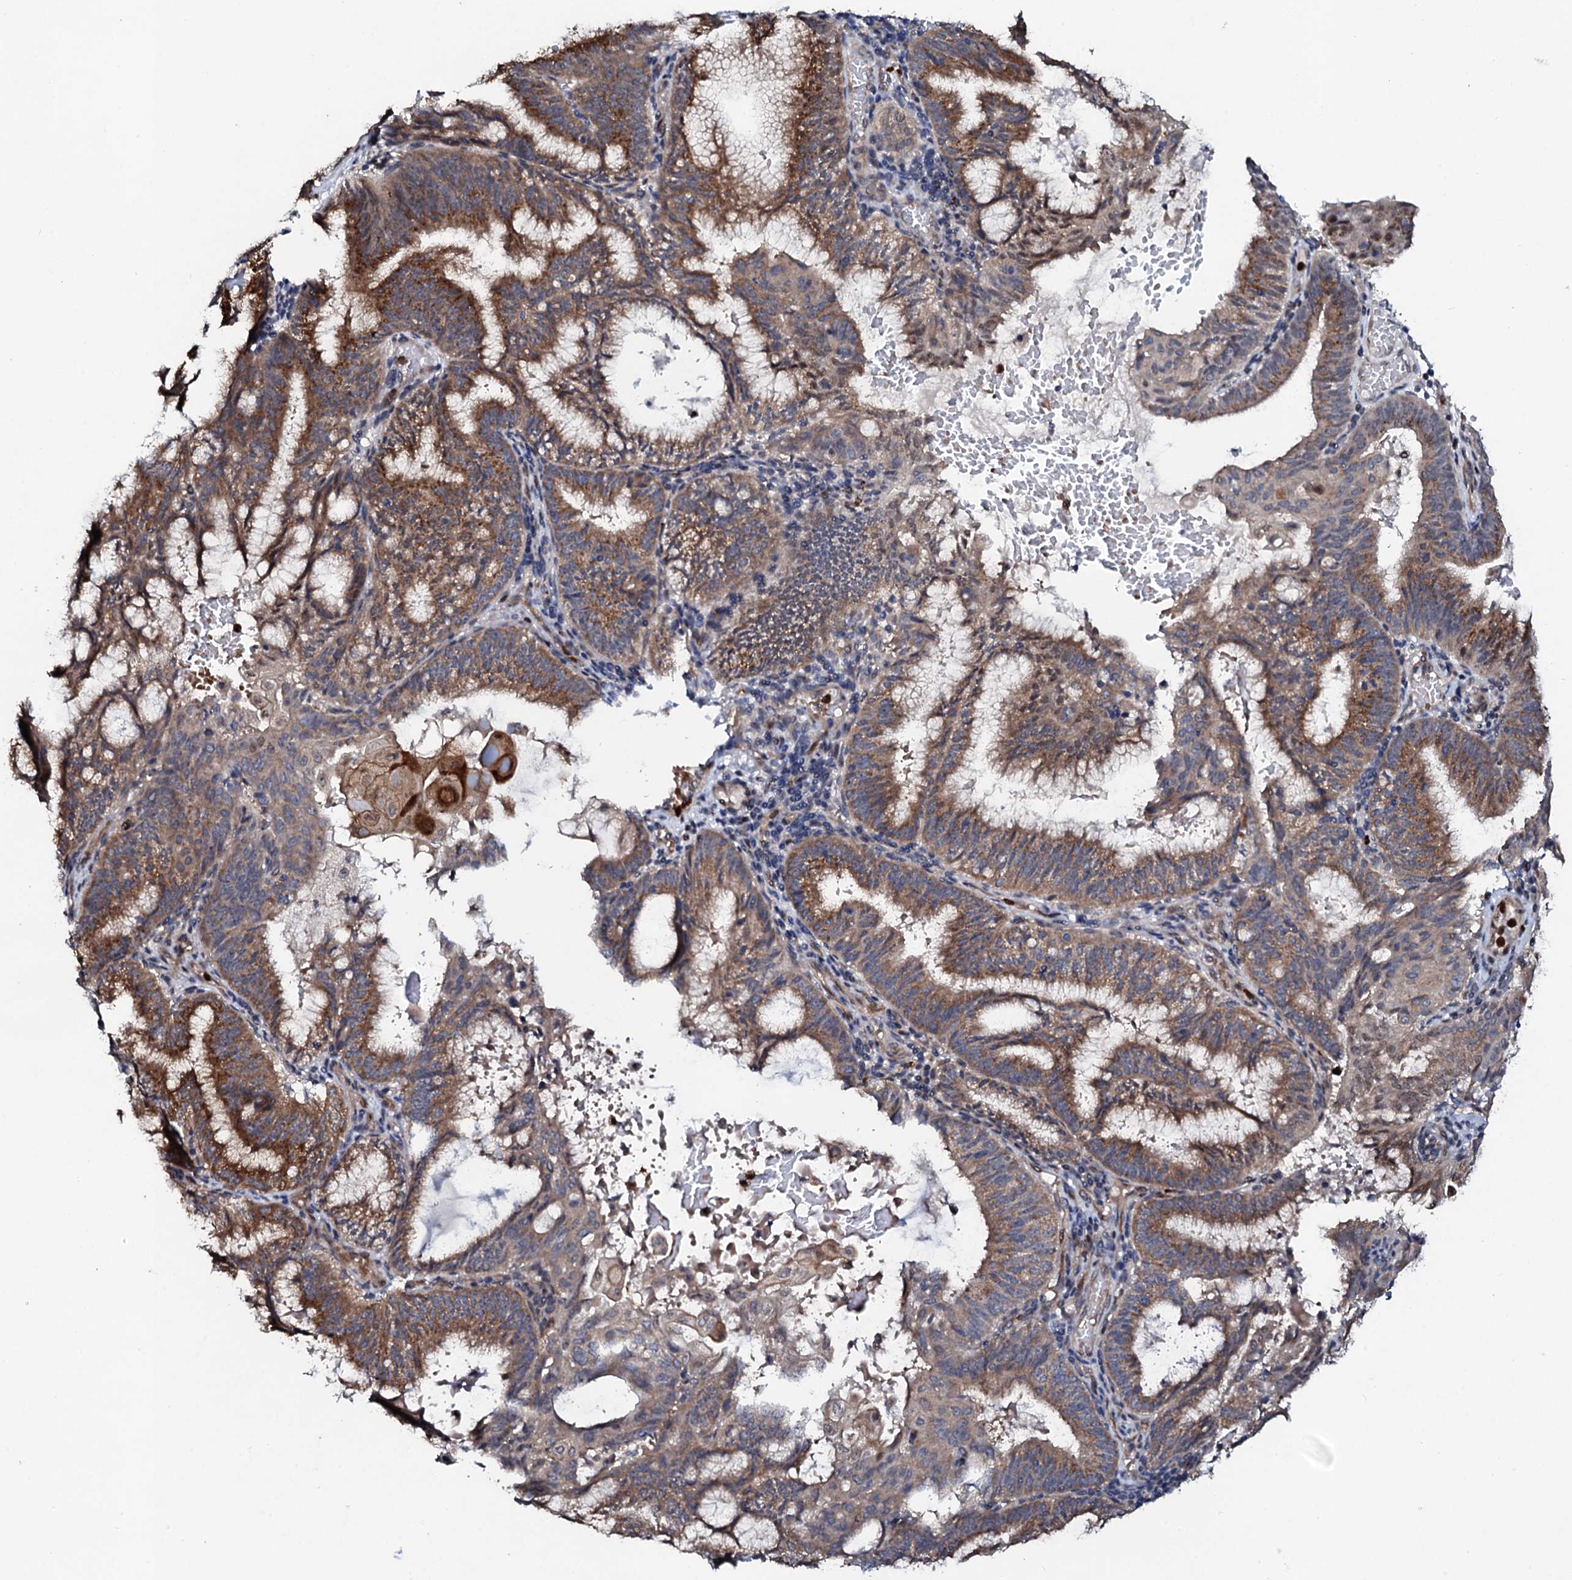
{"staining": {"intensity": "moderate", "quantity": ">75%", "location": "cytoplasmic/membranous"}, "tissue": "endometrial cancer", "cell_type": "Tumor cells", "image_type": "cancer", "snomed": [{"axis": "morphology", "description": "Adenocarcinoma, NOS"}, {"axis": "topography", "description": "Endometrium"}], "caption": "Moderate cytoplasmic/membranous positivity for a protein is seen in approximately >75% of tumor cells of adenocarcinoma (endometrial) using immunohistochemistry (IHC).", "gene": "COG6", "patient": {"sex": "female", "age": 49}}